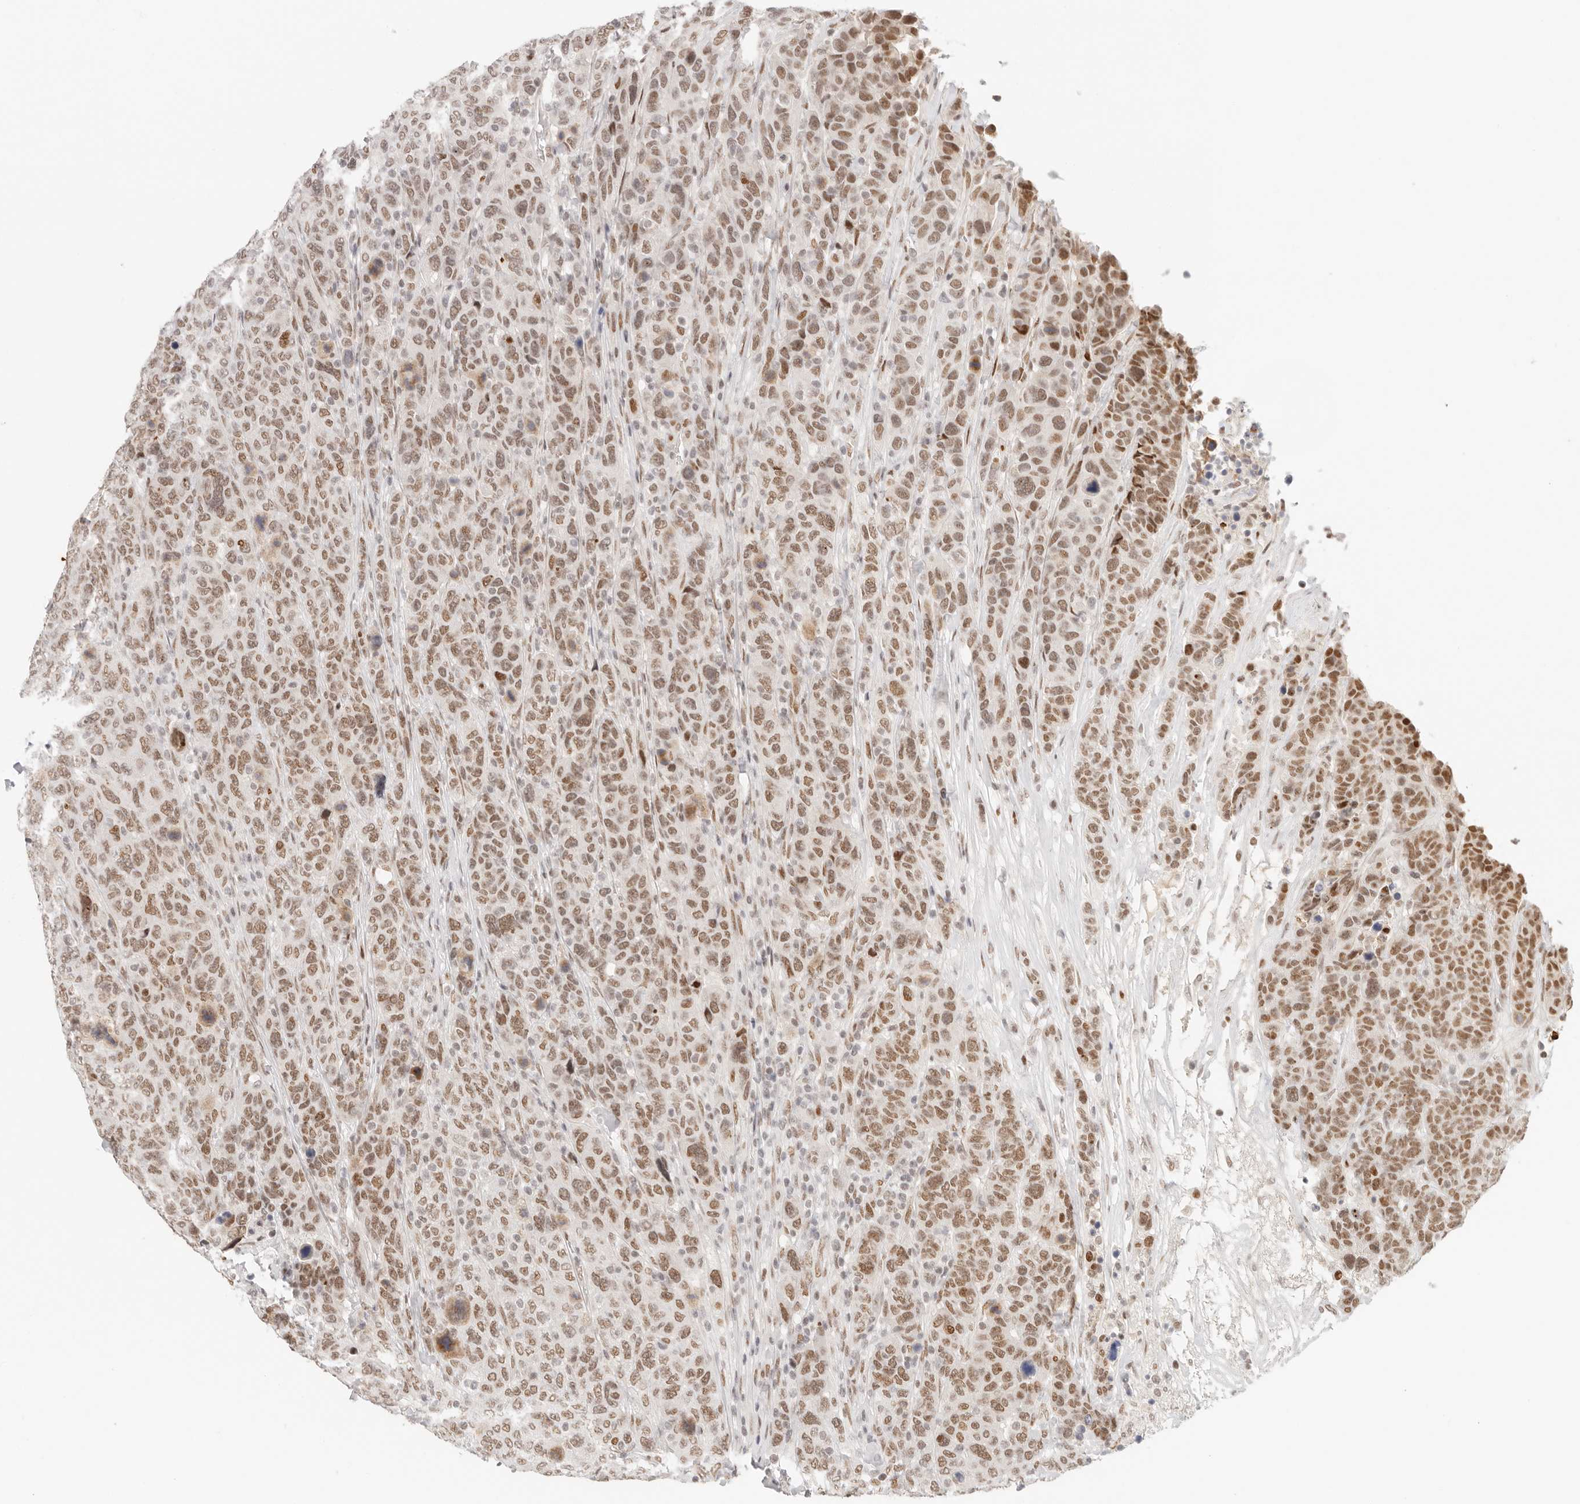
{"staining": {"intensity": "moderate", "quantity": ">75%", "location": "nuclear"}, "tissue": "breast cancer", "cell_type": "Tumor cells", "image_type": "cancer", "snomed": [{"axis": "morphology", "description": "Duct carcinoma"}, {"axis": "topography", "description": "Breast"}], "caption": "Moderate nuclear expression is identified in about >75% of tumor cells in intraductal carcinoma (breast).", "gene": "HOXC5", "patient": {"sex": "female", "age": 37}}